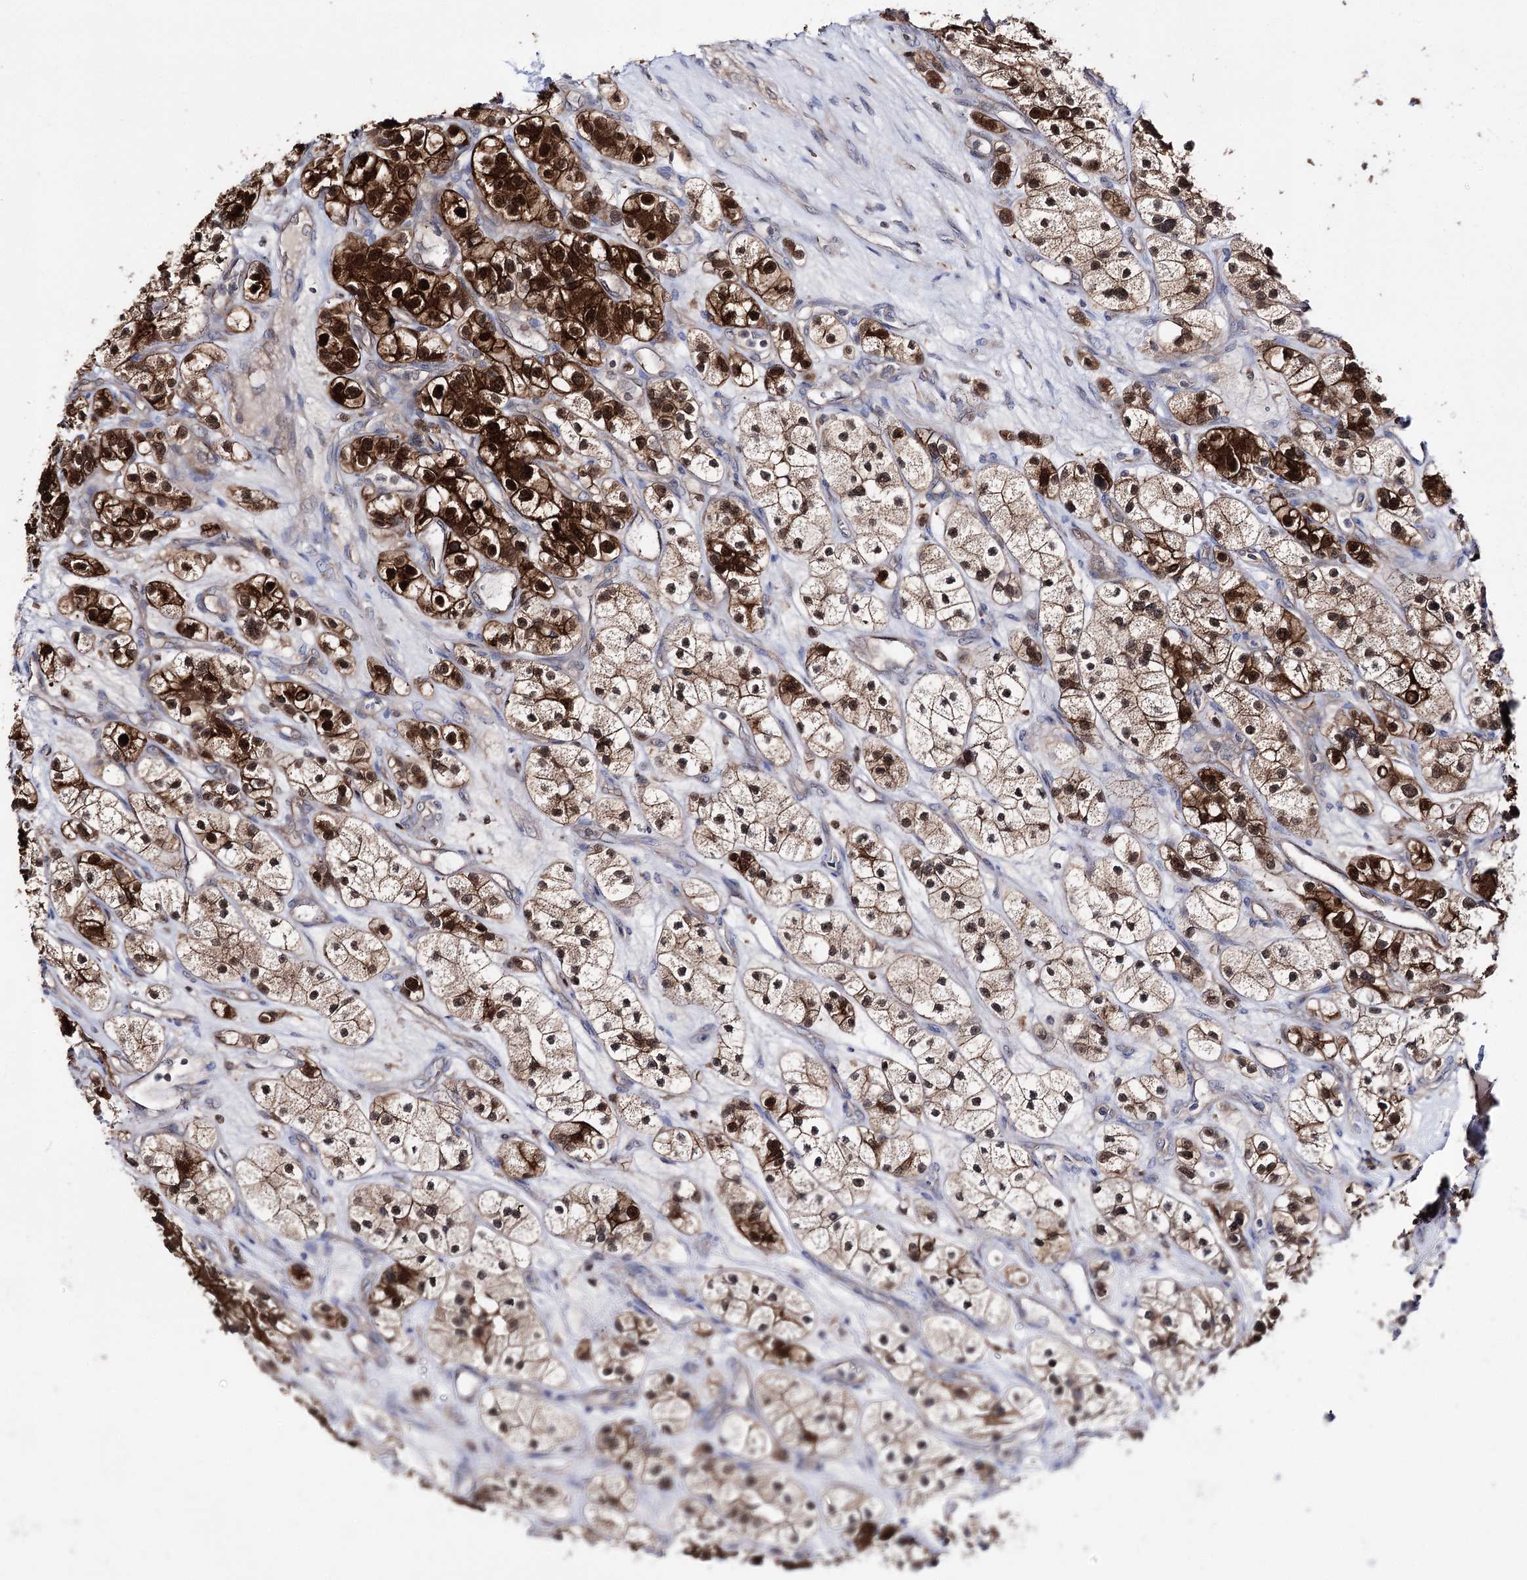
{"staining": {"intensity": "strong", "quantity": ">75%", "location": "cytoplasmic/membranous,nuclear"}, "tissue": "renal cancer", "cell_type": "Tumor cells", "image_type": "cancer", "snomed": [{"axis": "morphology", "description": "Adenocarcinoma, NOS"}, {"axis": "topography", "description": "Kidney"}], "caption": "Strong cytoplasmic/membranous and nuclear positivity for a protein is present in approximately >75% of tumor cells of adenocarcinoma (renal) using immunohistochemistry (IHC).", "gene": "PTER", "patient": {"sex": "female", "age": 57}}